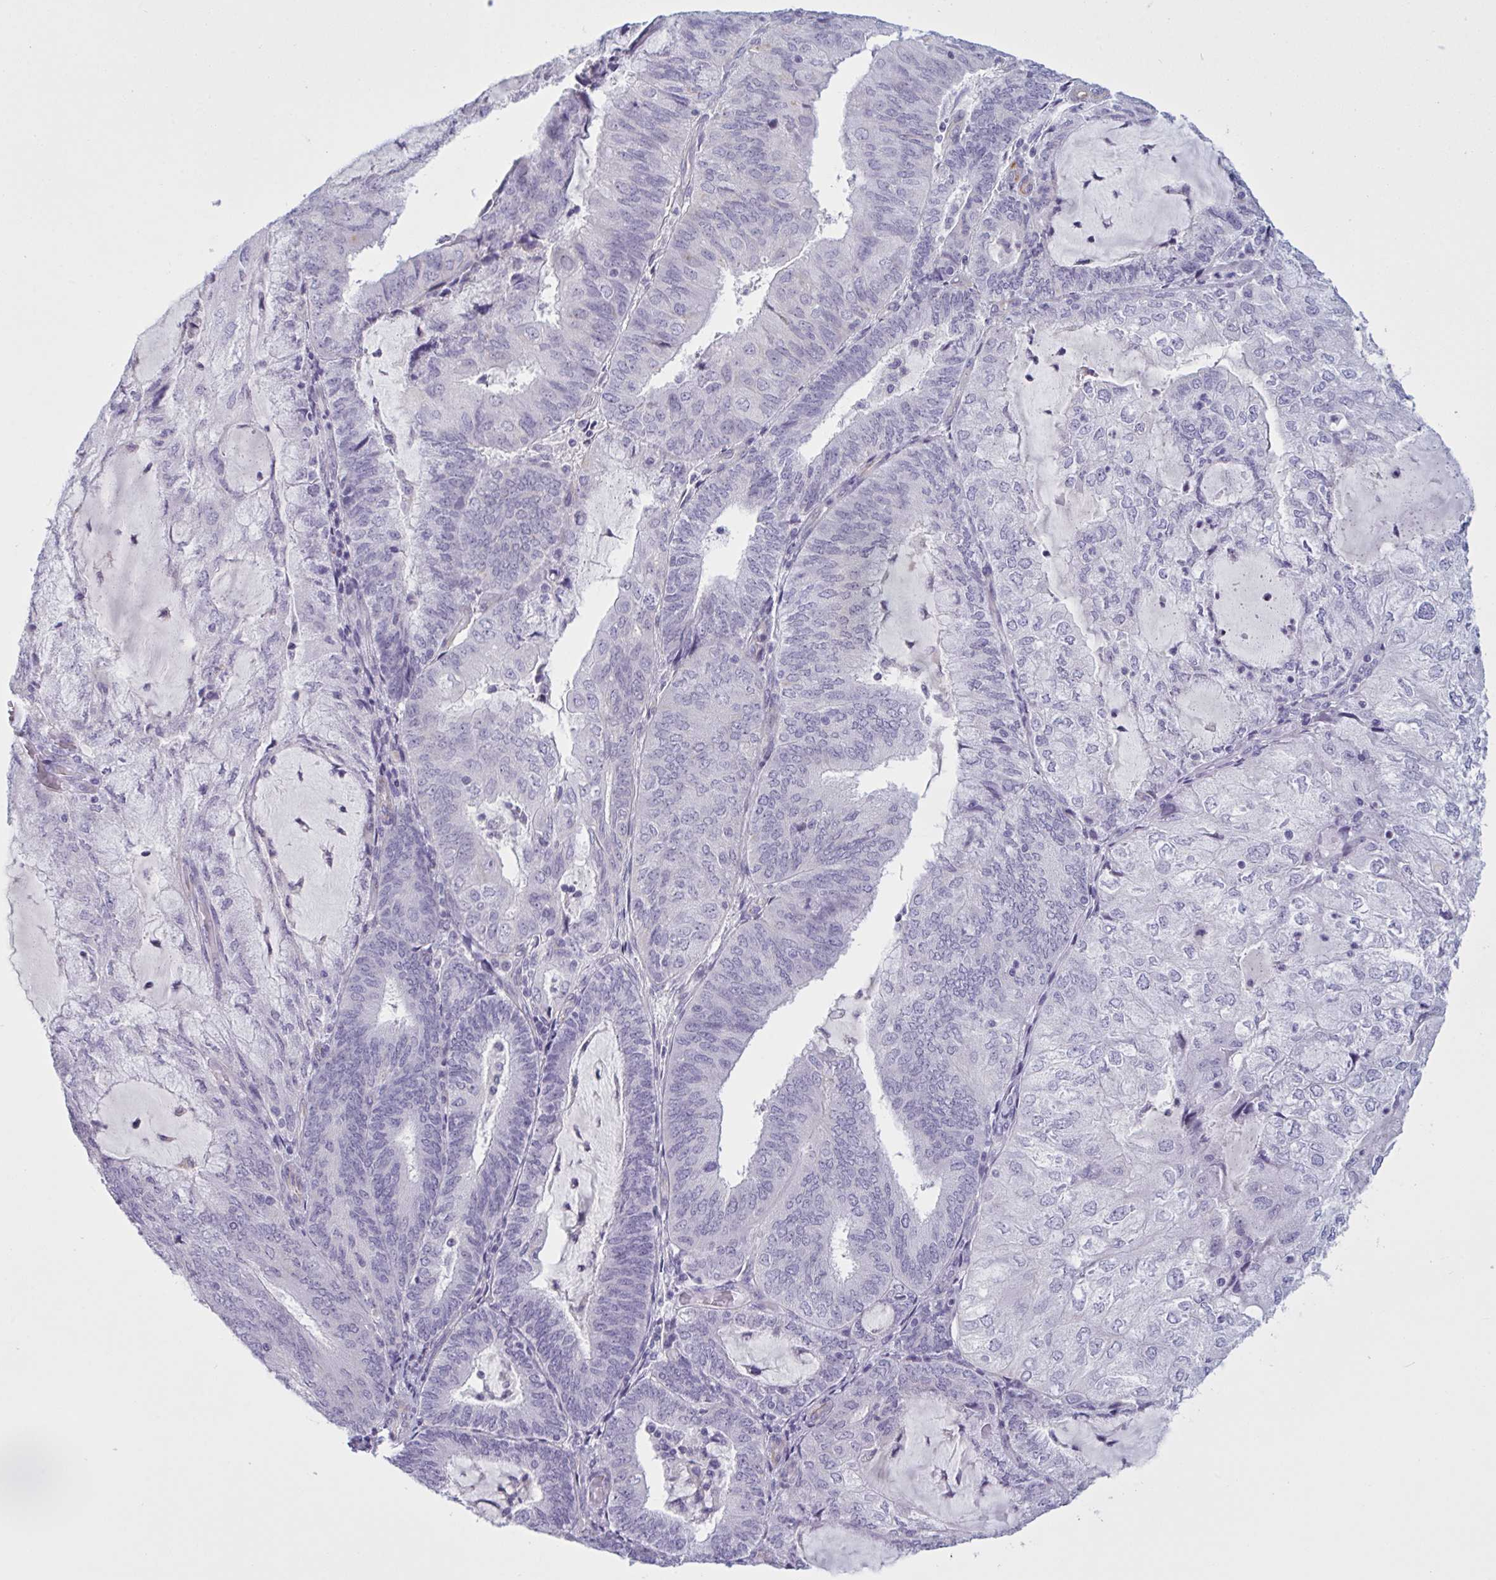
{"staining": {"intensity": "negative", "quantity": "none", "location": "none"}, "tissue": "endometrial cancer", "cell_type": "Tumor cells", "image_type": "cancer", "snomed": [{"axis": "morphology", "description": "Adenocarcinoma, NOS"}, {"axis": "topography", "description": "Endometrium"}], "caption": "Human endometrial cancer (adenocarcinoma) stained for a protein using IHC reveals no positivity in tumor cells.", "gene": "OR1L3", "patient": {"sex": "female", "age": 81}}